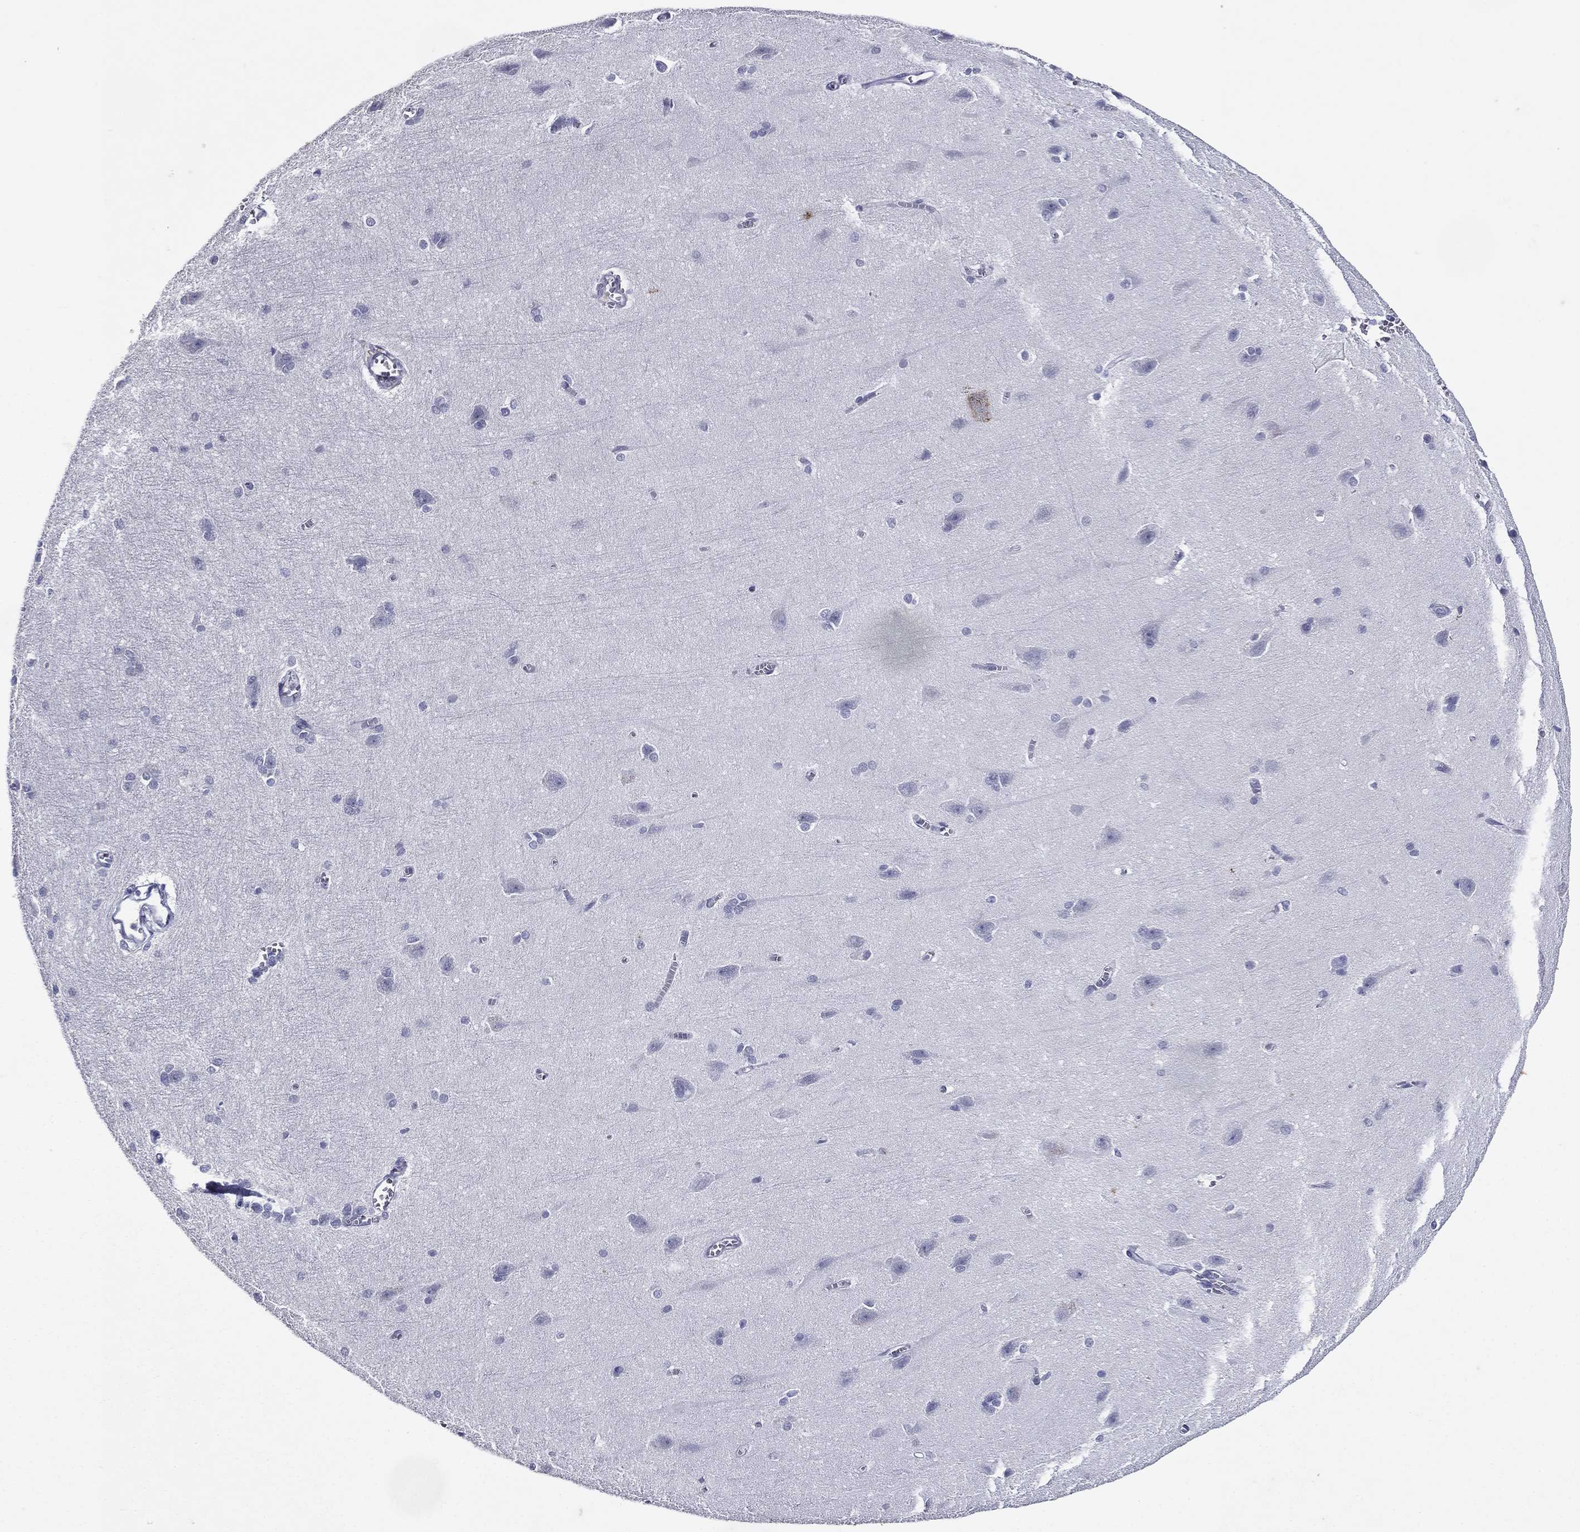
{"staining": {"intensity": "negative", "quantity": "none", "location": "none"}, "tissue": "cerebral cortex", "cell_type": "Endothelial cells", "image_type": "normal", "snomed": [{"axis": "morphology", "description": "Normal tissue, NOS"}, {"axis": "topography", "description": "Cerebral cortex"}], "caption": "IHC of unremarkable cerebral cortex reveals no positivity in endothelial cells.", "gene": "KRT7", "patient": {"sex": "male", "age": 37}}